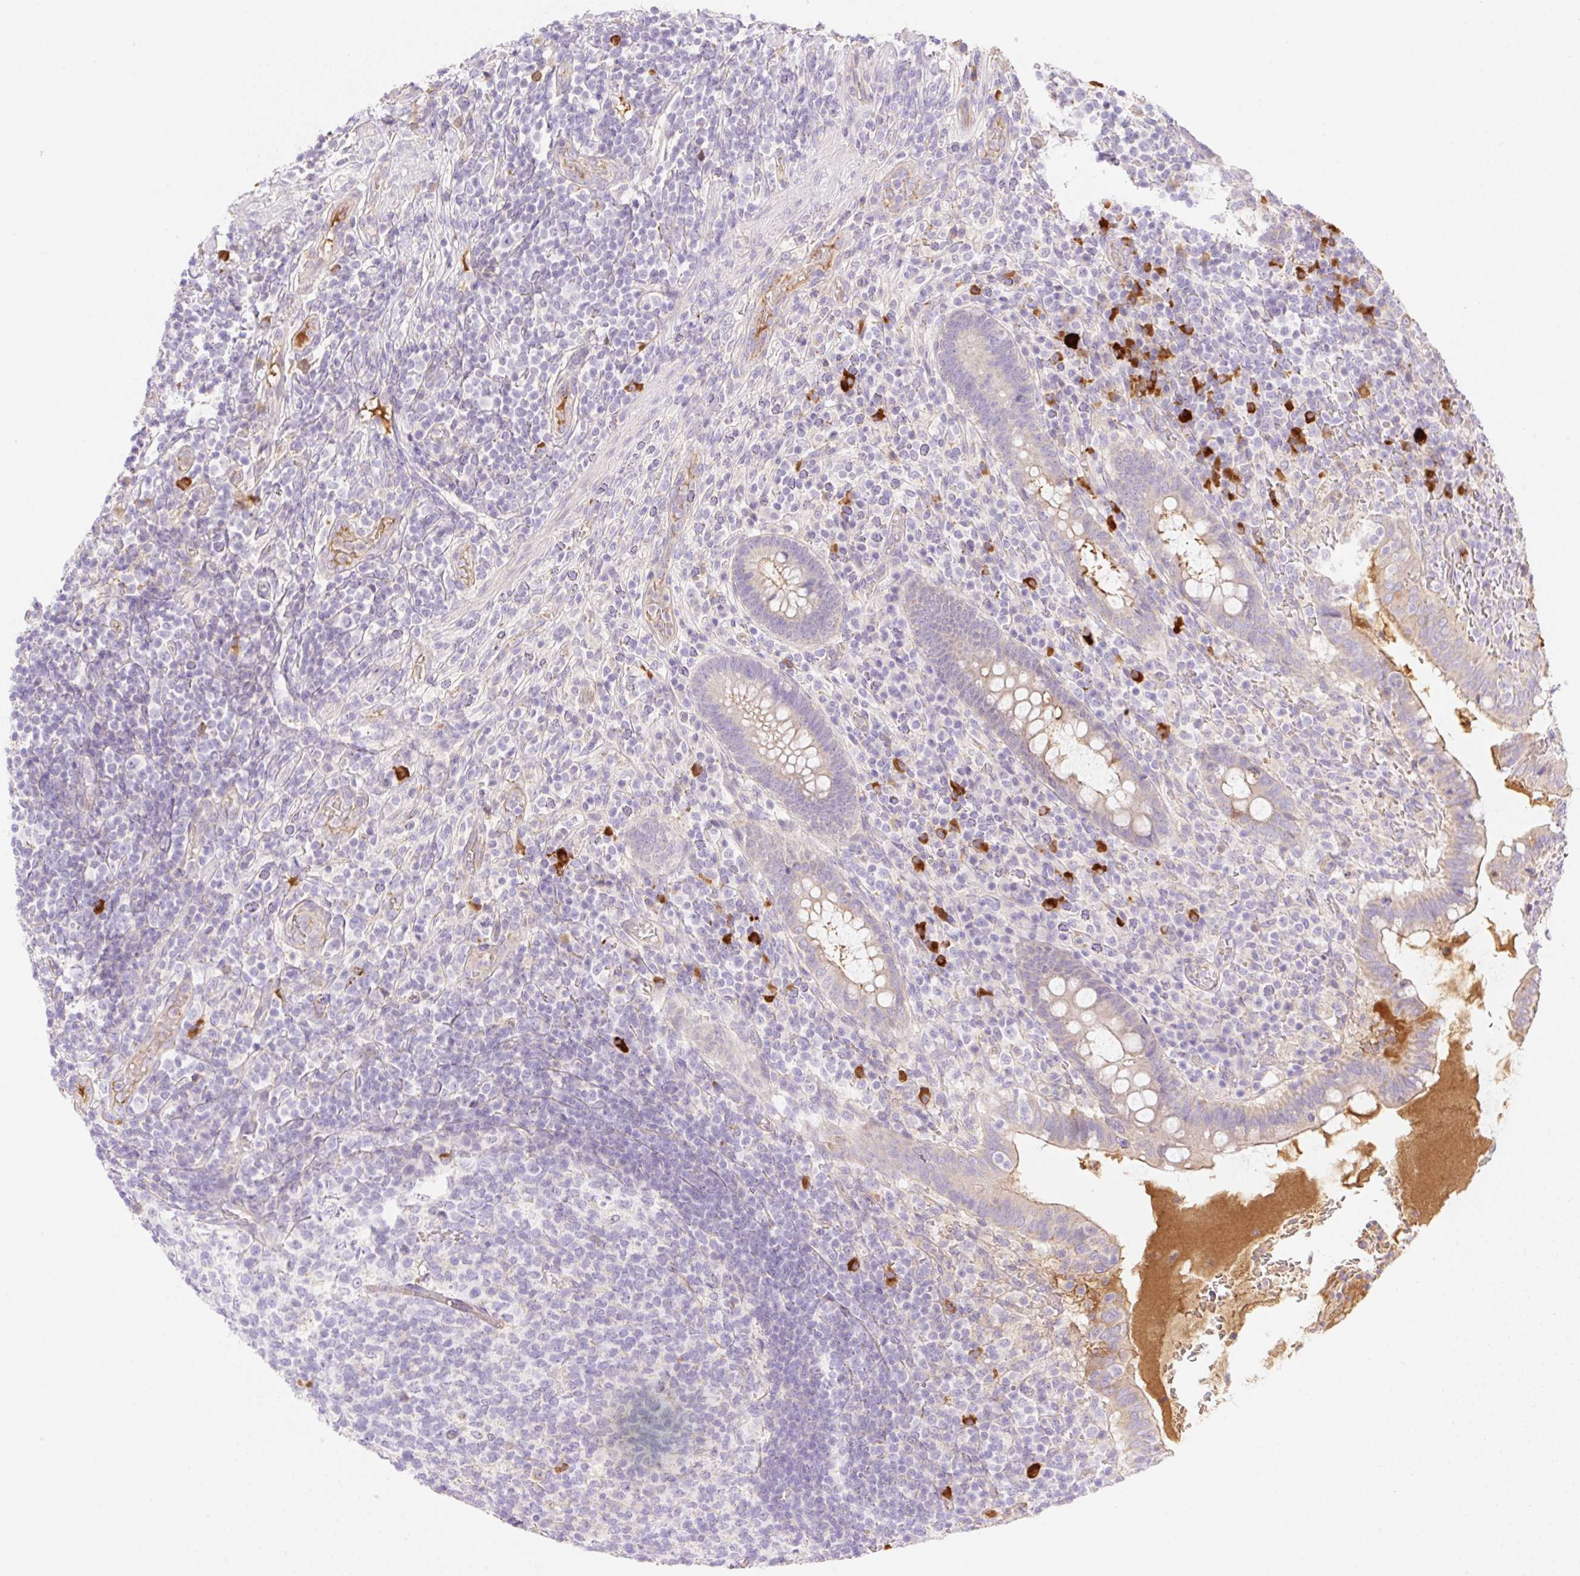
{"staining": {"intensity": "weak", "quantity": "25%-75%", "location": "cytoplasmic/membranous"}, "tissue": "appendix", "cell_type": "Glandular cells", "image_type": "normal", "snomed": [{"axis": "morphology", "description": "Normal tissue, NOS"}, {"axis": "topography", "description": "Appendix"}], "caption": "IHC photomicrograph of normal appendix stained for a protein (brown), which demonstrates low levels of weak cytoplasmic/membranous positivity in about 25%-75% of glandular cells.", "gene": "DENND5A", "patient": {"sex": "female", "age": 43}}